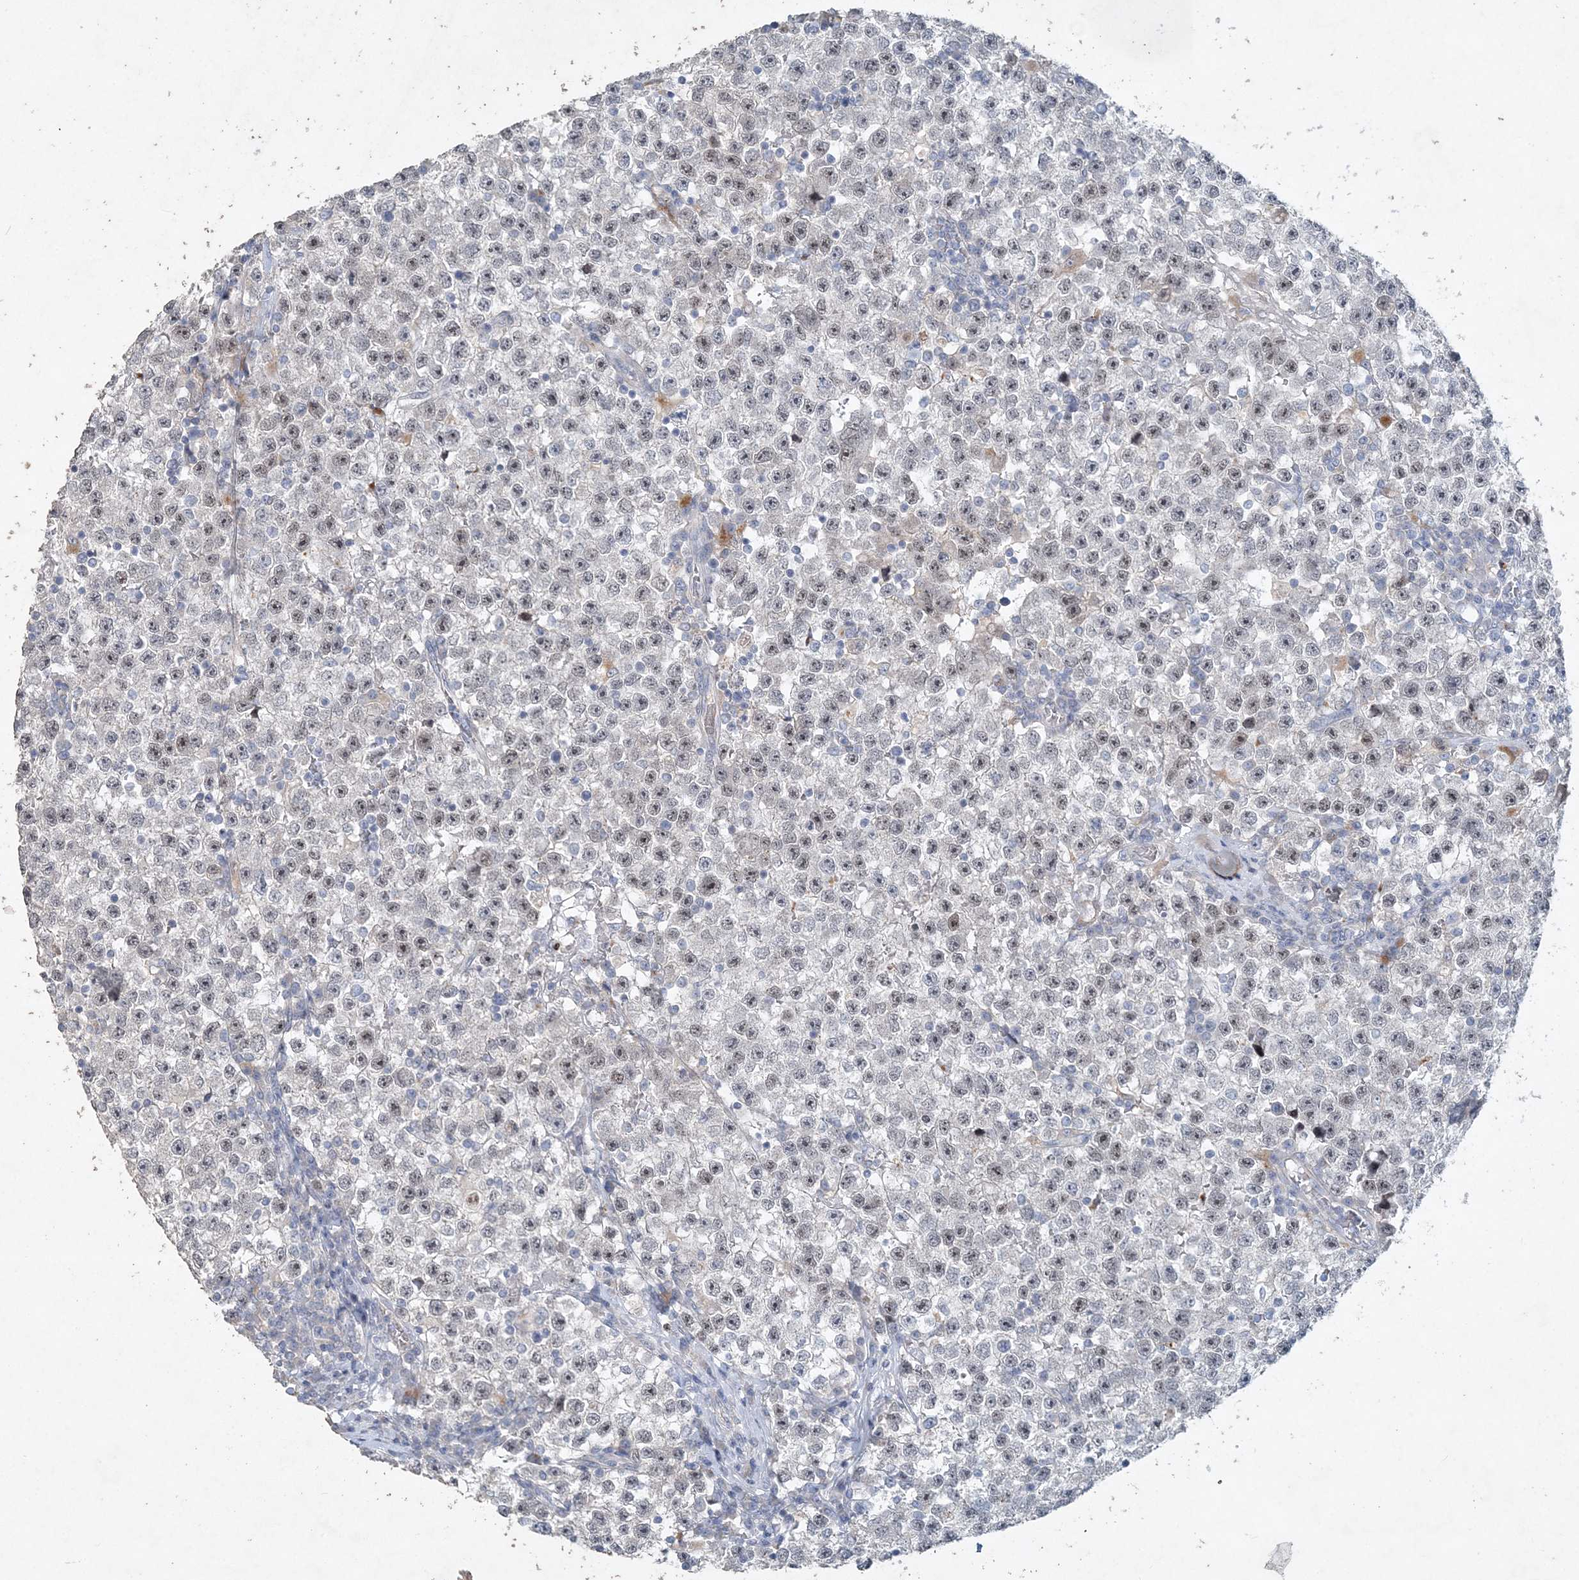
{"staining": {"intensity": "weak", "quantity": "25%-75%", "location": "nuclear"}, "tissue": "testis cancer", "cell_type": "Tumor cells", "image_type": "cancer", "snomed": [{"axis": "morphology", "description": "Seminoma, NOS"}, {"axis": "topography", "description": "Testis"}], "caption": "Seminoma (testis) stained with a protein marker displays weak staining in tumor cells.", "gene": "DNAH5", "patient": {"sex": "male", "age": 22}}